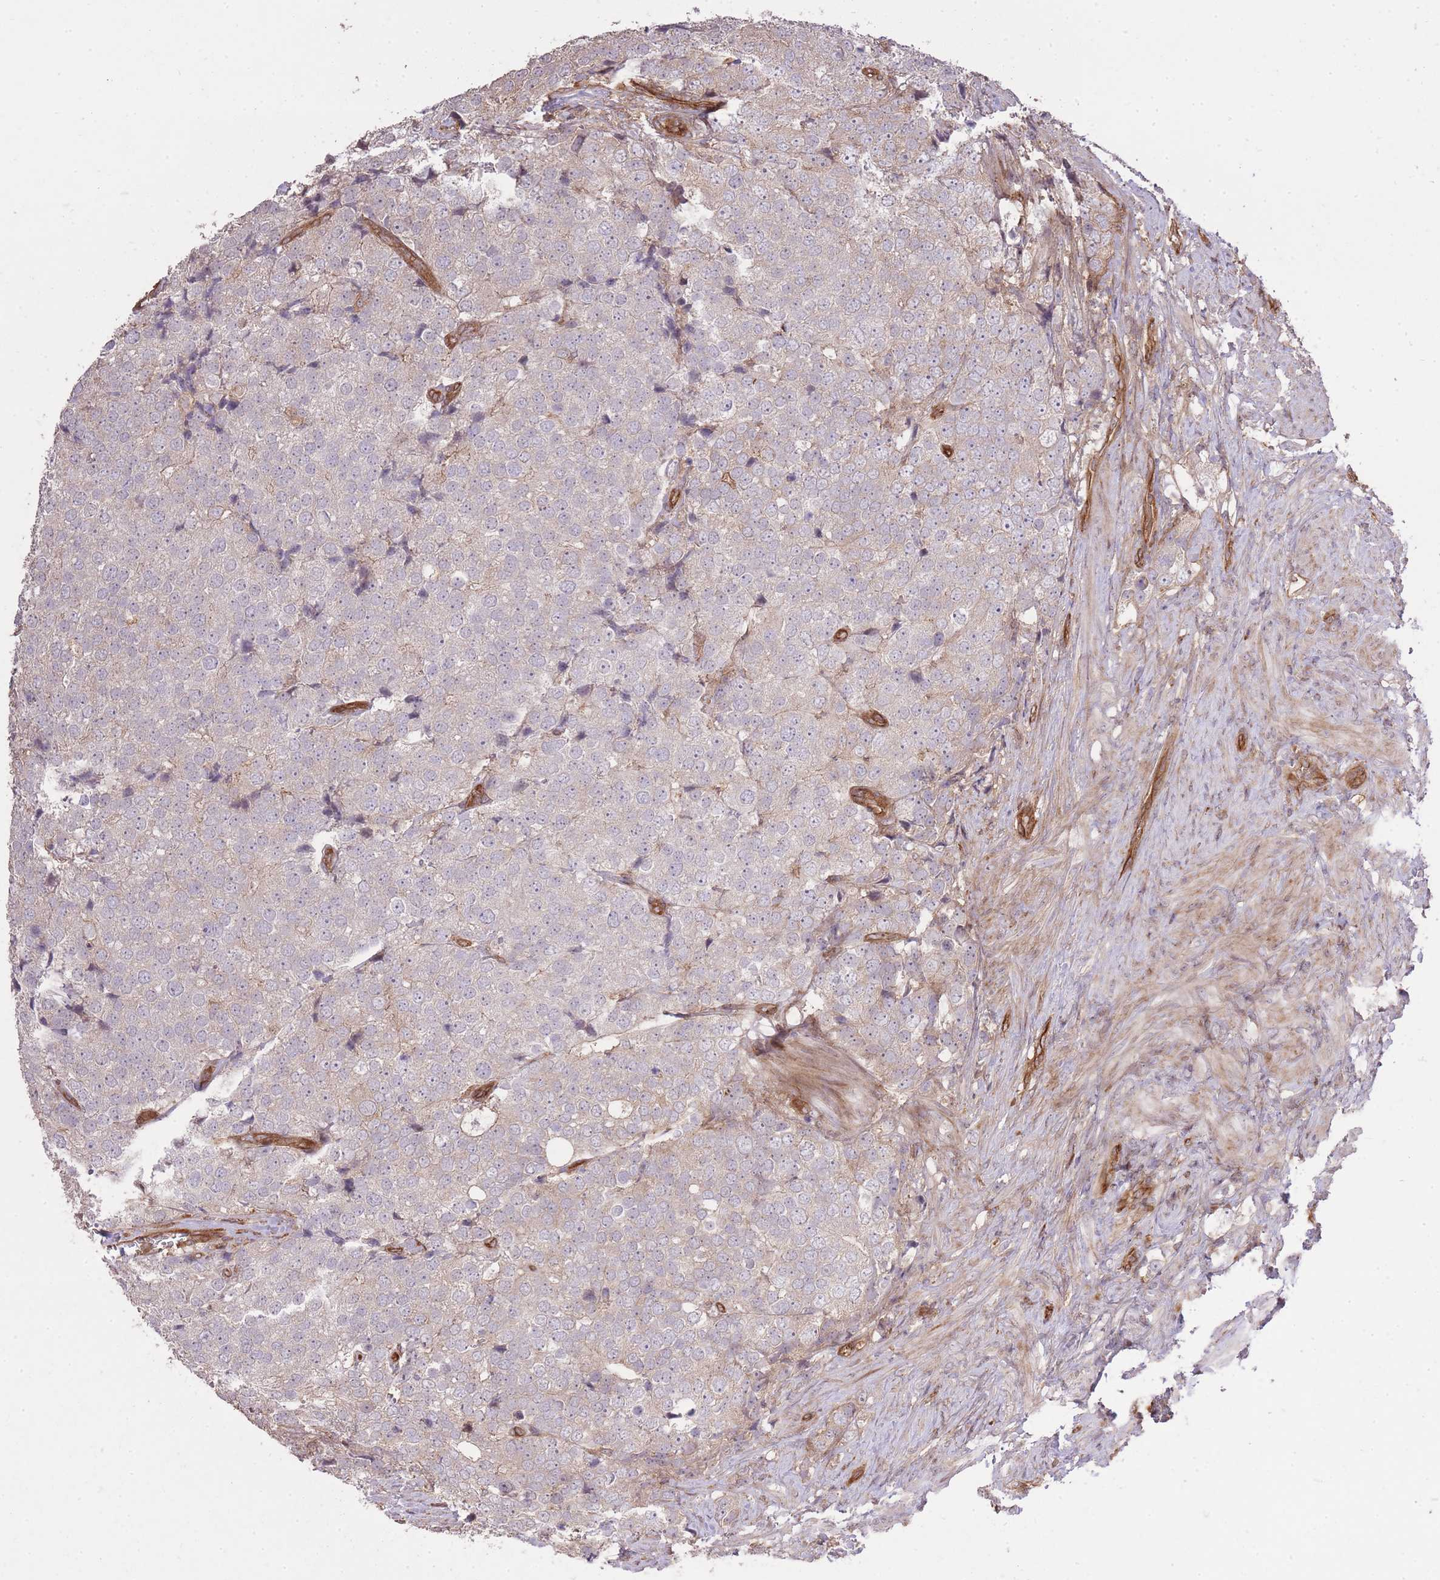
{"staining": {"intensity": "negative", "quantity": "none", "location": "none"}, "tissue": "prostate cancer", "cell_type": "Tumor cells", "image_type": "cancer", "snomed": [{"axis": "morphology", "description": "Adenocarcinoma, High grade"}, {"axis": "topography", "description": "Prostate"}], "caption": "High-grade adenocarcinoma (prostate) was stained to show a protein in brown. There is no significant positivity in tumor cells.", "gene": "PLD1", "patient": {"sex": "male", "age": 49}}